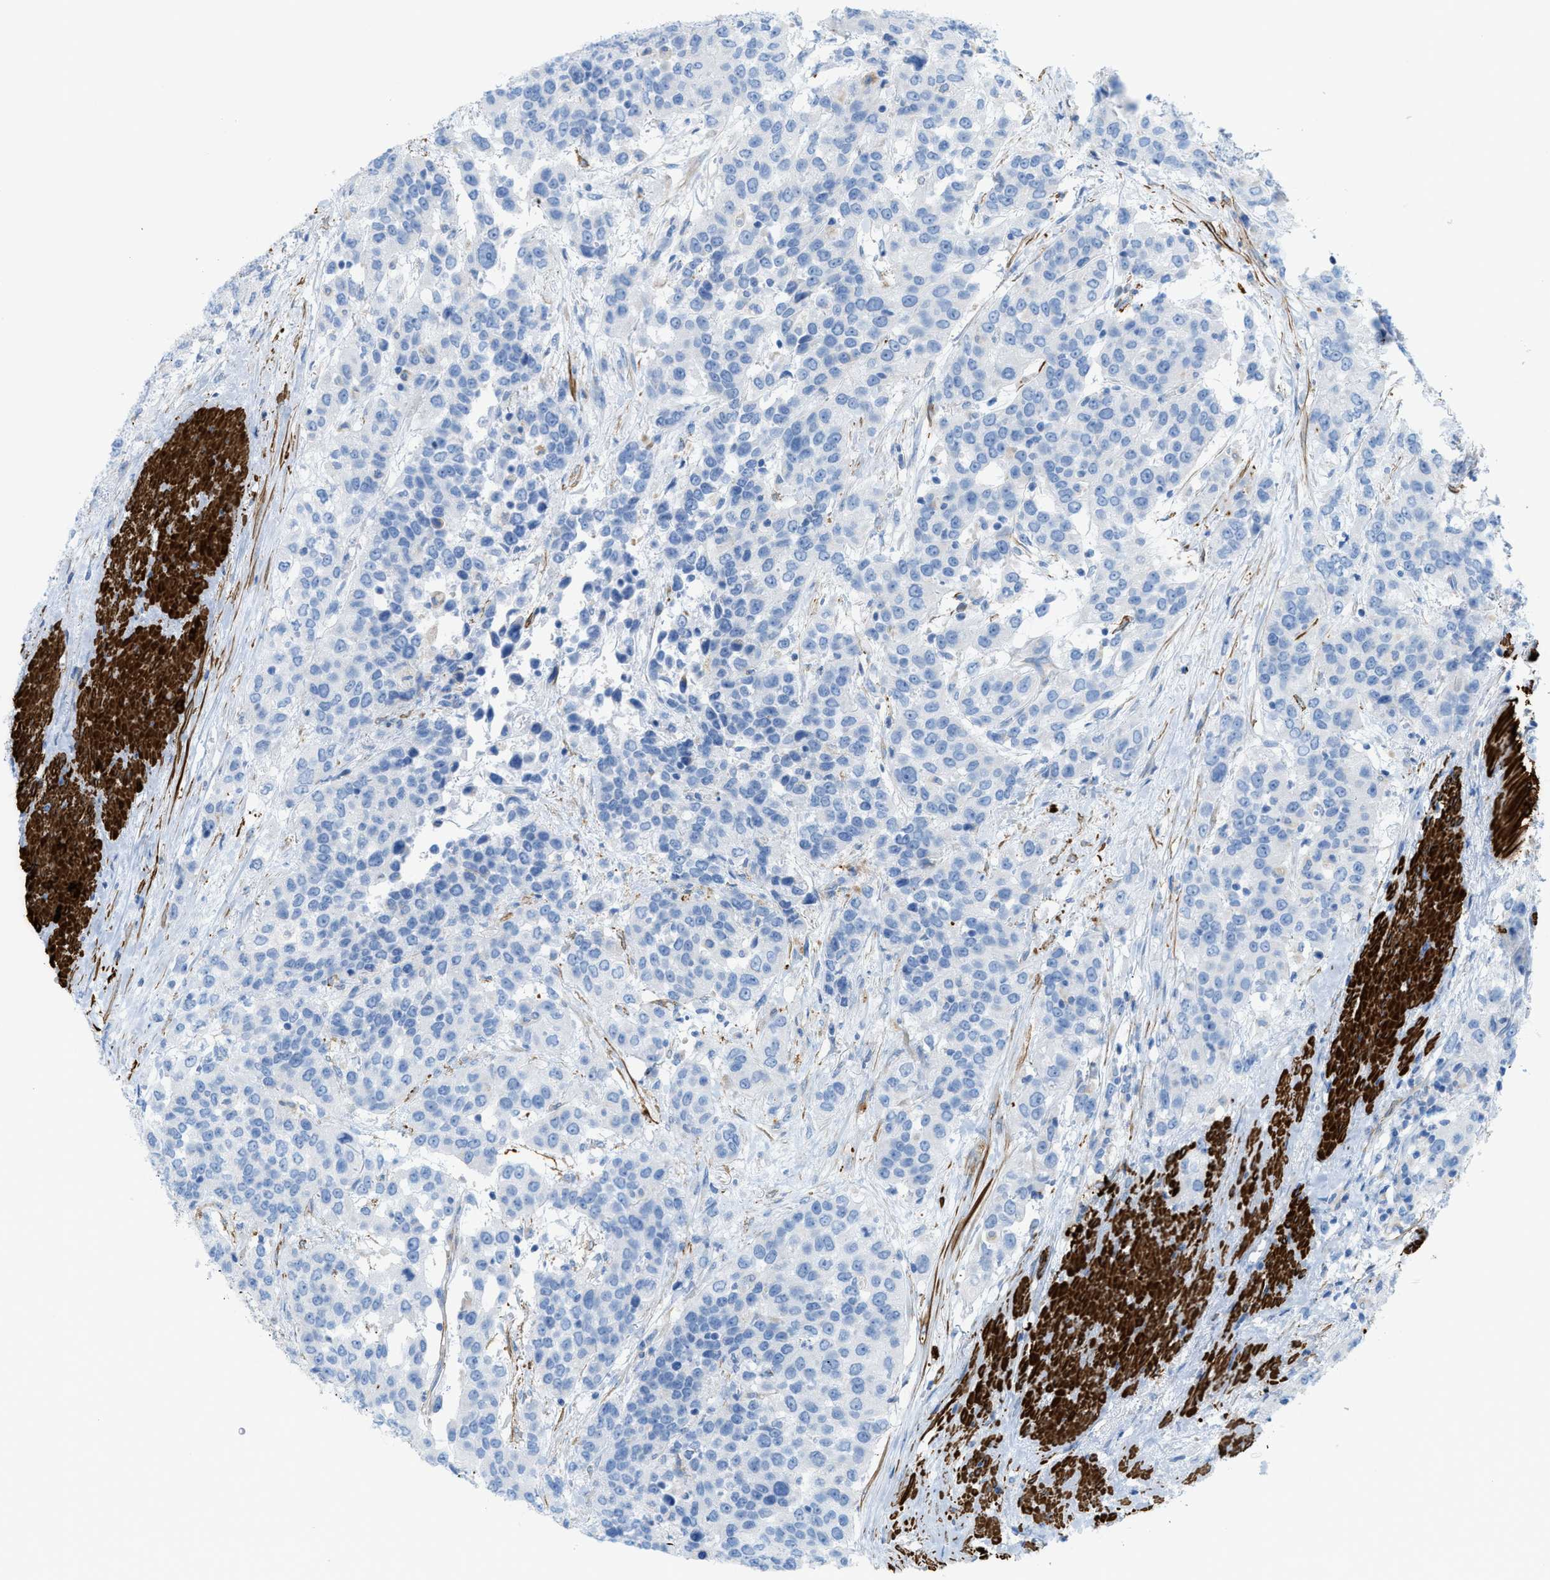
{"staining": {"intensity": "negative", "quantity": "none", "location": "none"}, "tissue": "urothelial cancer", "cell_type": "Tumor cells", "image_type": "cancer", "snomed": [{"axis": "morphology", "description": "Urothelial carcinoma, High grade"}, {"axis": "topography", "description": "Urinary bladder"}], "caption": "IHC photomicrograph of high-grade urothelial carcinoma stained for a protein (brown), which shows no expression in tumor cells. (Stains: DAB immunohistochemistry with hematoxylin counter stain, Microscopy: brightfield microscopy at high magnification).", "gene": "MYH11", "patient": {"sex": "female", "age": 80}}